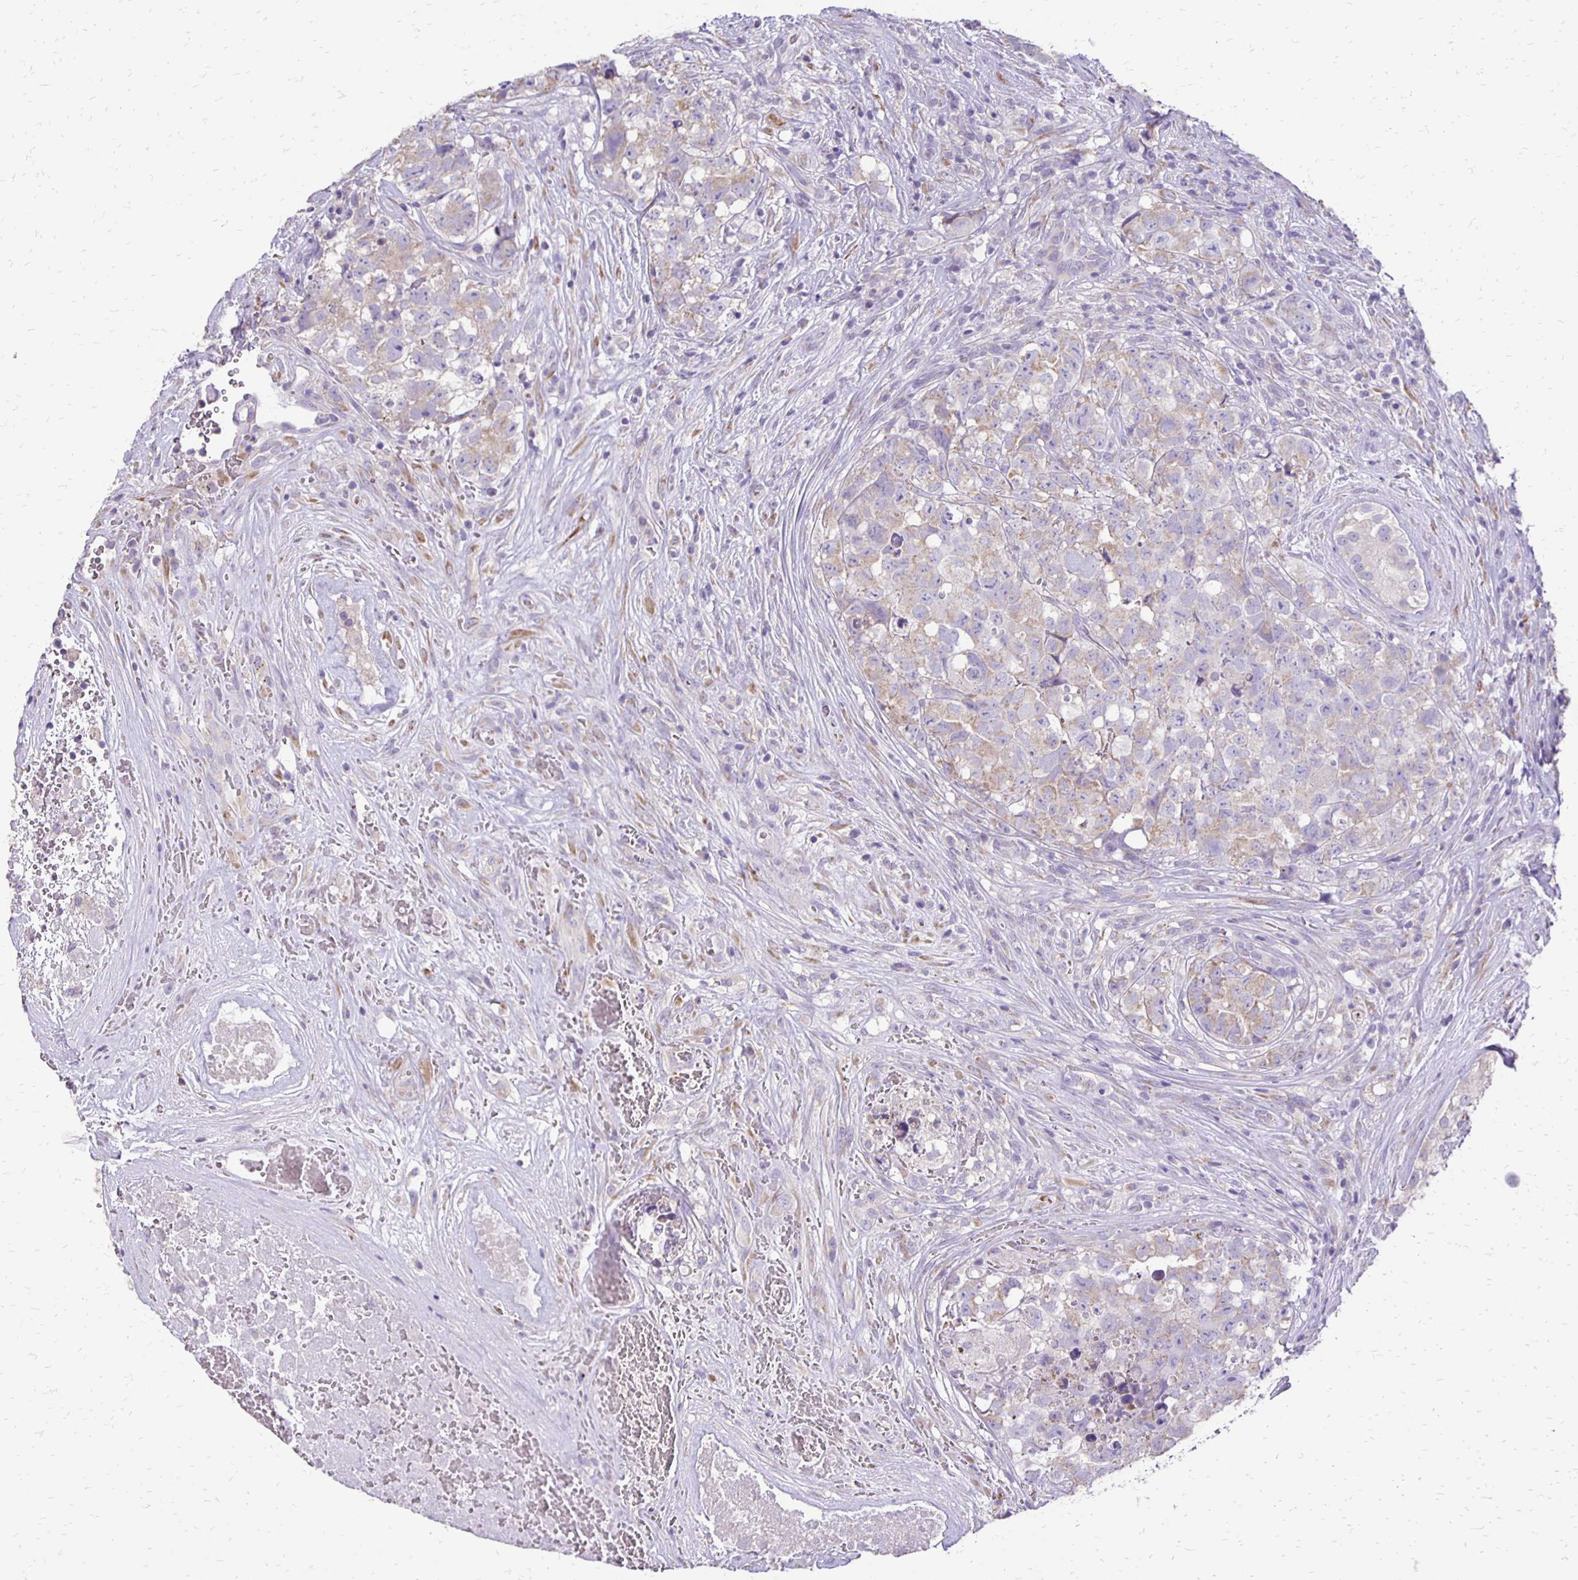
{"staining": {"intensity": "weak", "quantity": ">75%", "location": "cytoplasmic/membranous"}, "tissue": "testis cancer", "cell_type": "Tumor cells", "image_type": "cancer", "snomed": [{"axis": "morphology", "description": "Carcinoma, Embryonal, NOS"}, {"axis": "topography", "description": "Testis"}], "caption": "The photomicrograph displays staining of testis embryonal carcinoma, revealing weak cytoplasmic/membranous protein expression (brown color) within tumor cells.", "gene": "ANKRD45", "patient": {"sex": "male", "age": 18}}